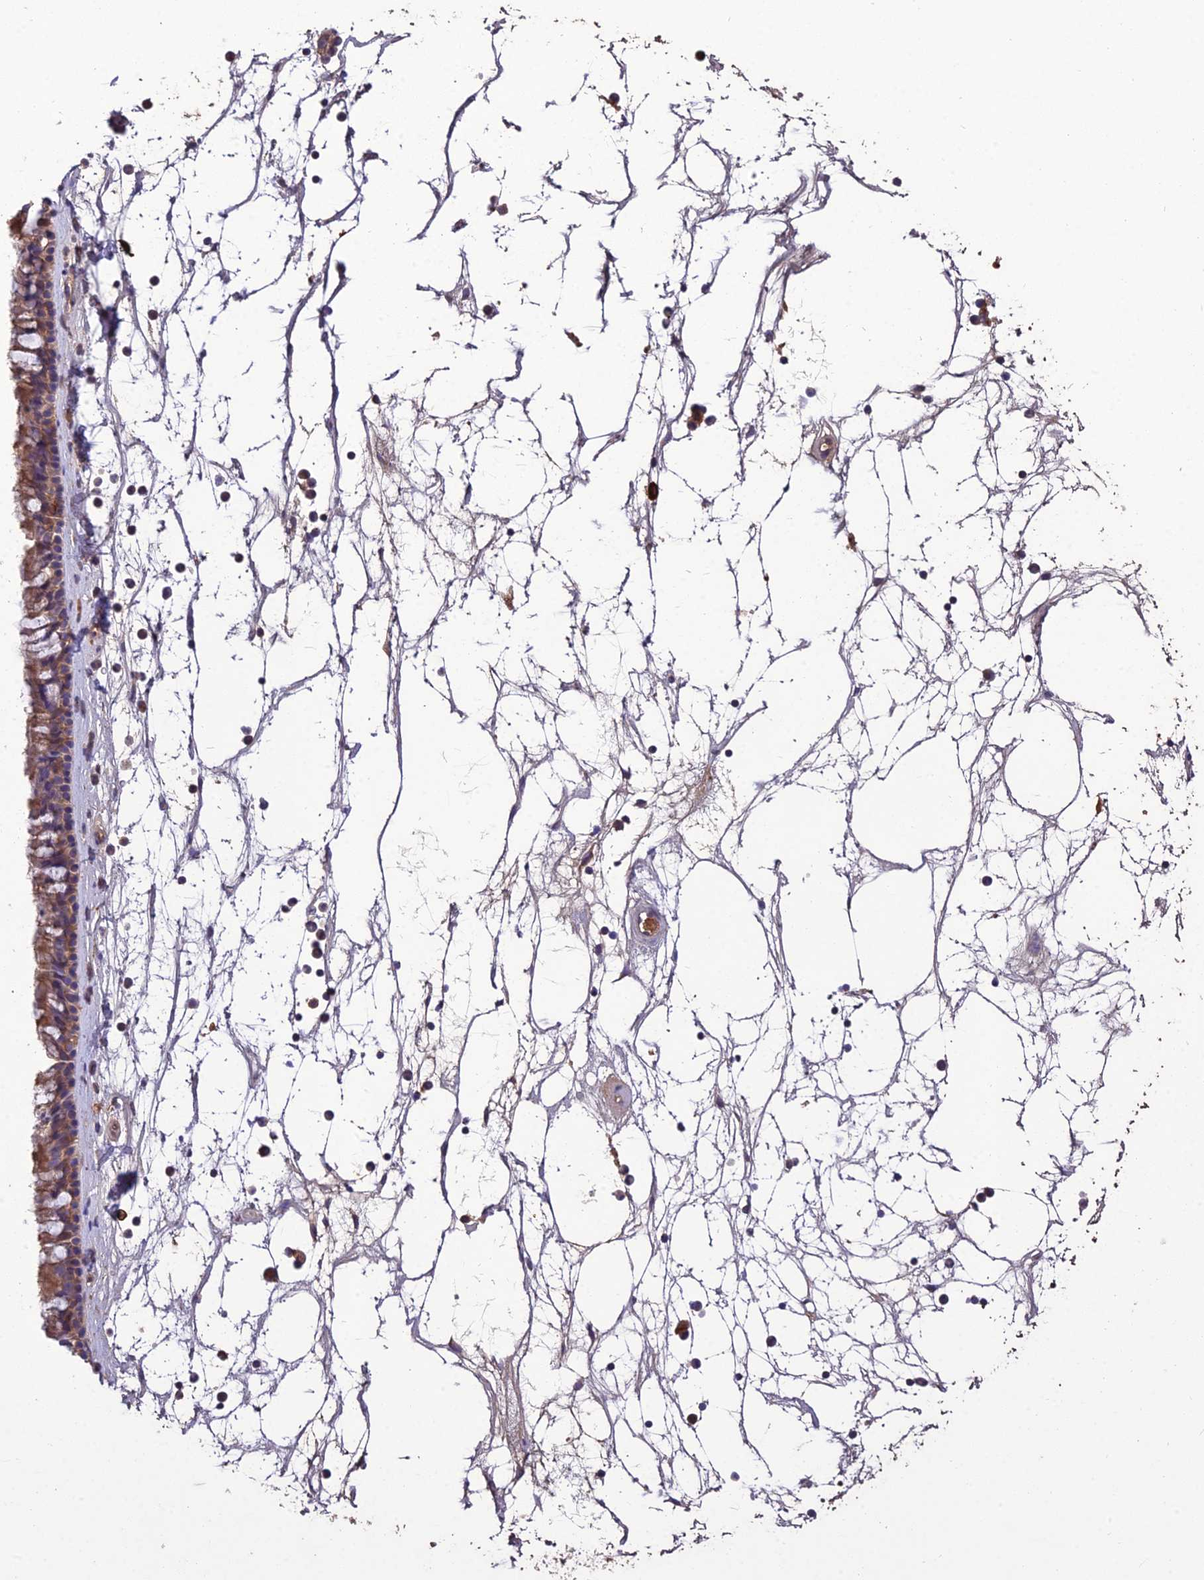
{"staining": {"intensity": "moderate", "quantity": ">75%", "location": "cytoplasmic/membranous"}, "tissue": "nasopharynx", "cell_type": "Respiratory epithelial cells", "image_type": "normal", "snomed": [{"axis": "morphology", "description": "Normal tissue, NOS"}, {"axis": "topography", "description": "Nasopharynx"}], "caption": "About >75% of respiratory epithelial cells in unremarkable nasopharynx show moderate cytoplasmic/membranous protein expression as visualized by brown immunohistochemical staining.", "gene": "MIOS", "patient": {"sex": "male", "age": 64}}